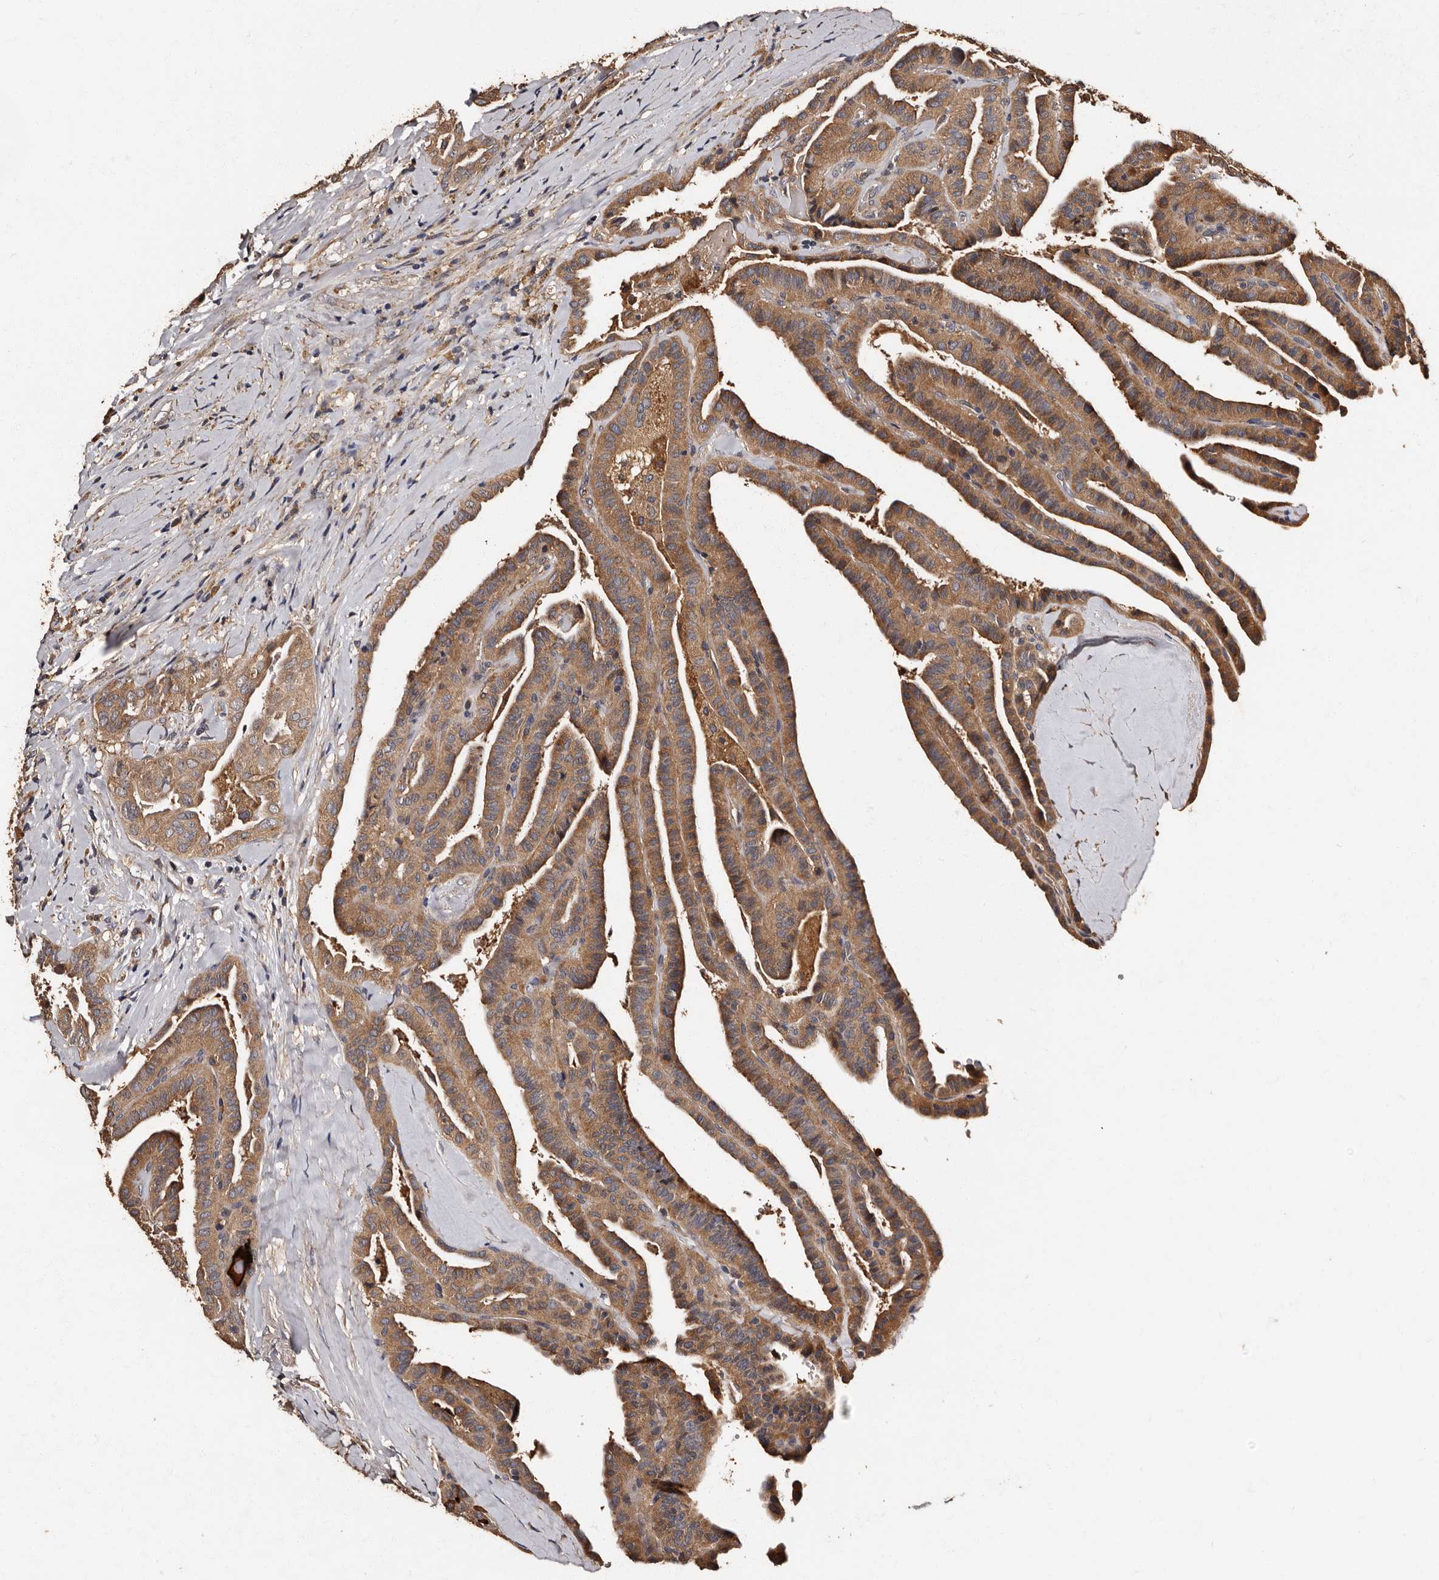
{"staining": {"intensity": "moderate", "quantity": ">75%", "location": "cytoplasmic/membranous"}, "tissue": "thyroid cancer", "cell_type": "Tumor cells", "image_type": "cancer", "snomed": [{"axis": "morphology", "description": "Papillary adenocarcinoma, NOS"}, {"axis": "topography", "description": "Thyroid gland"}], "caption": "Thyroid cancer (papillary adenocarcinoma) stained with DAB immunohistochemistry shows medium levels of moderate cytoplasmic/membranous positivity in about >75% of tumor cells.", "gene": "ADCK5", "patient": {"sex": "male", "age": 77}}